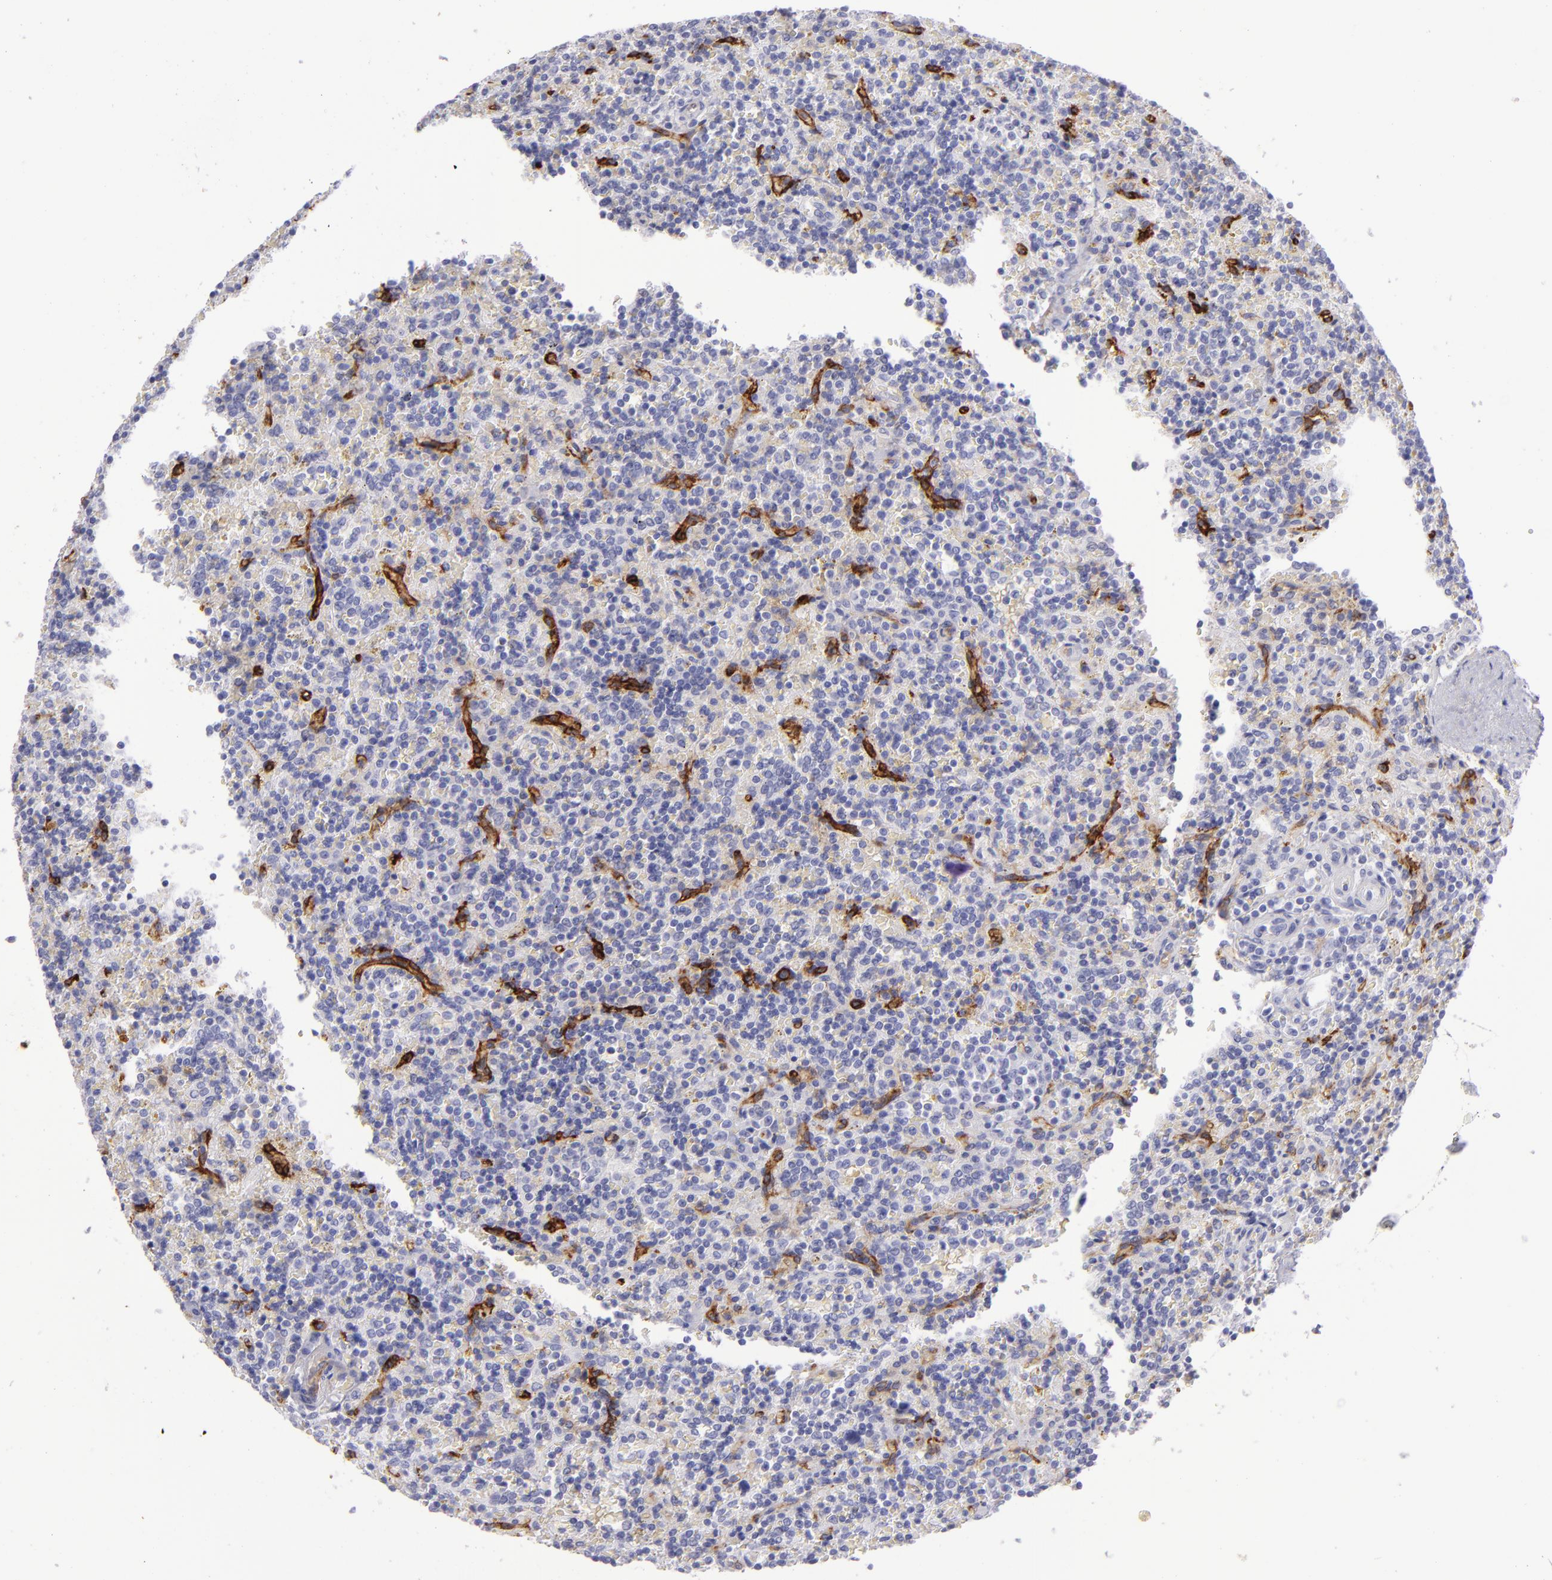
{"staining": {"intensity": "negative", "quantity": "none", "location": "none"}, "tissue": "lymphoma", "cell_type": "Tumor cells", "image_type": "cancer", "snomed": [{"axis": "morphology", "description": "Malignant lymphoma, non-Hodgkin's type, Low grade"}, {"axis": "topography", "description": "Spleen"}], "caption": "This is an immunohistochemistry (IHC) image of human lymphoma. There is no positivity in tumor cells.", "gene": "ACE", "patient": {"sex": "male", "age": 67}}